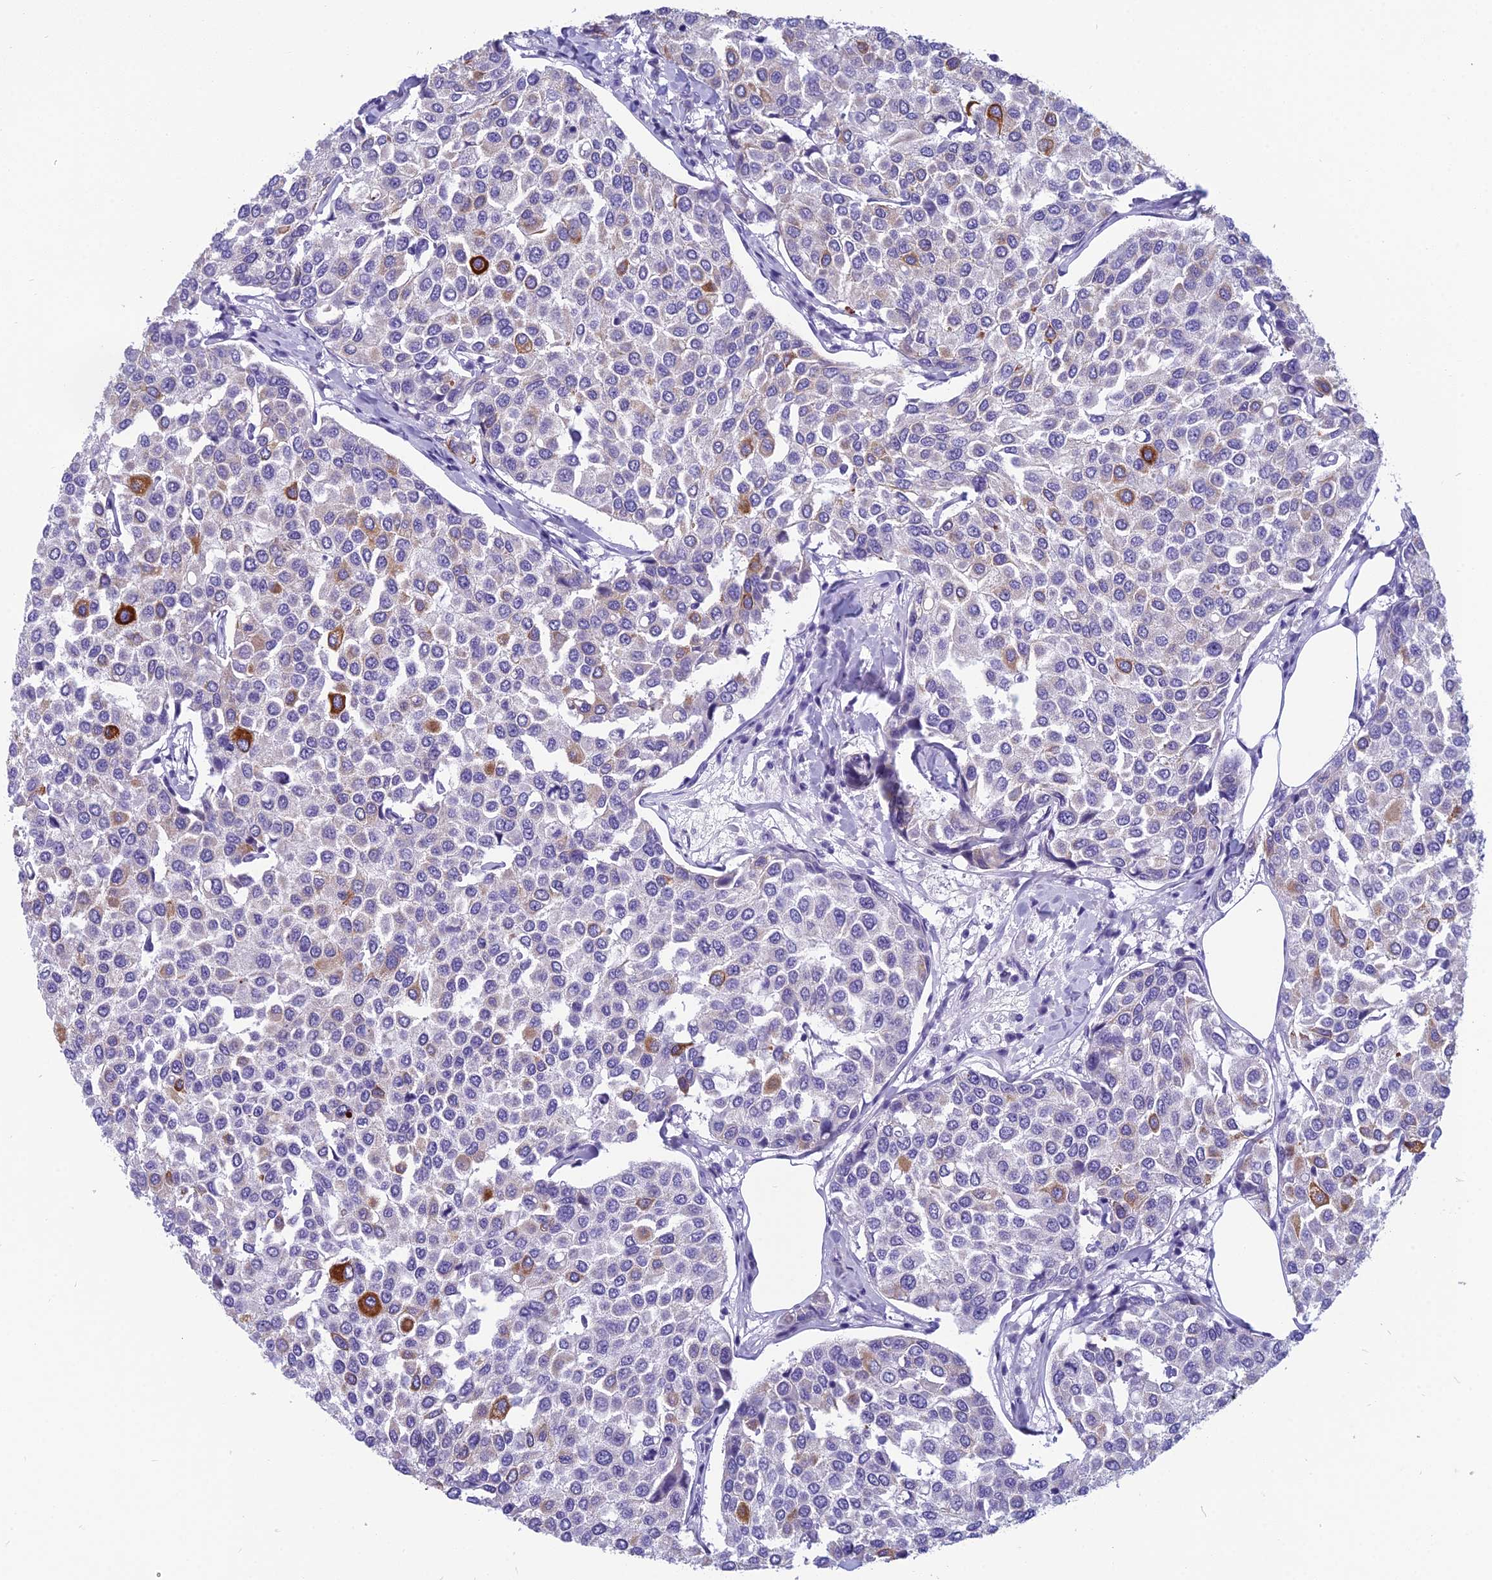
{"staining": {"intensity": "strong", "quantity": "<25%", "location": "cytoplasmic/membranous"}, "tissue": "breast cancer", "cell_type": "Tumor cells", "image_type": "cancer", "snomed": [{"axis": "morphology", "description": "Duct carcinoma"}, {"axis": "topography", "description": "Breast"}], "caption": "Breast cancer was stained to show a protein in brown. There is medium levels of strong cytoplasmic/membranous expression in about <25% of tumor cells.", "gene": "RBM41", "patient": {"sex": "female", "age": 55}}